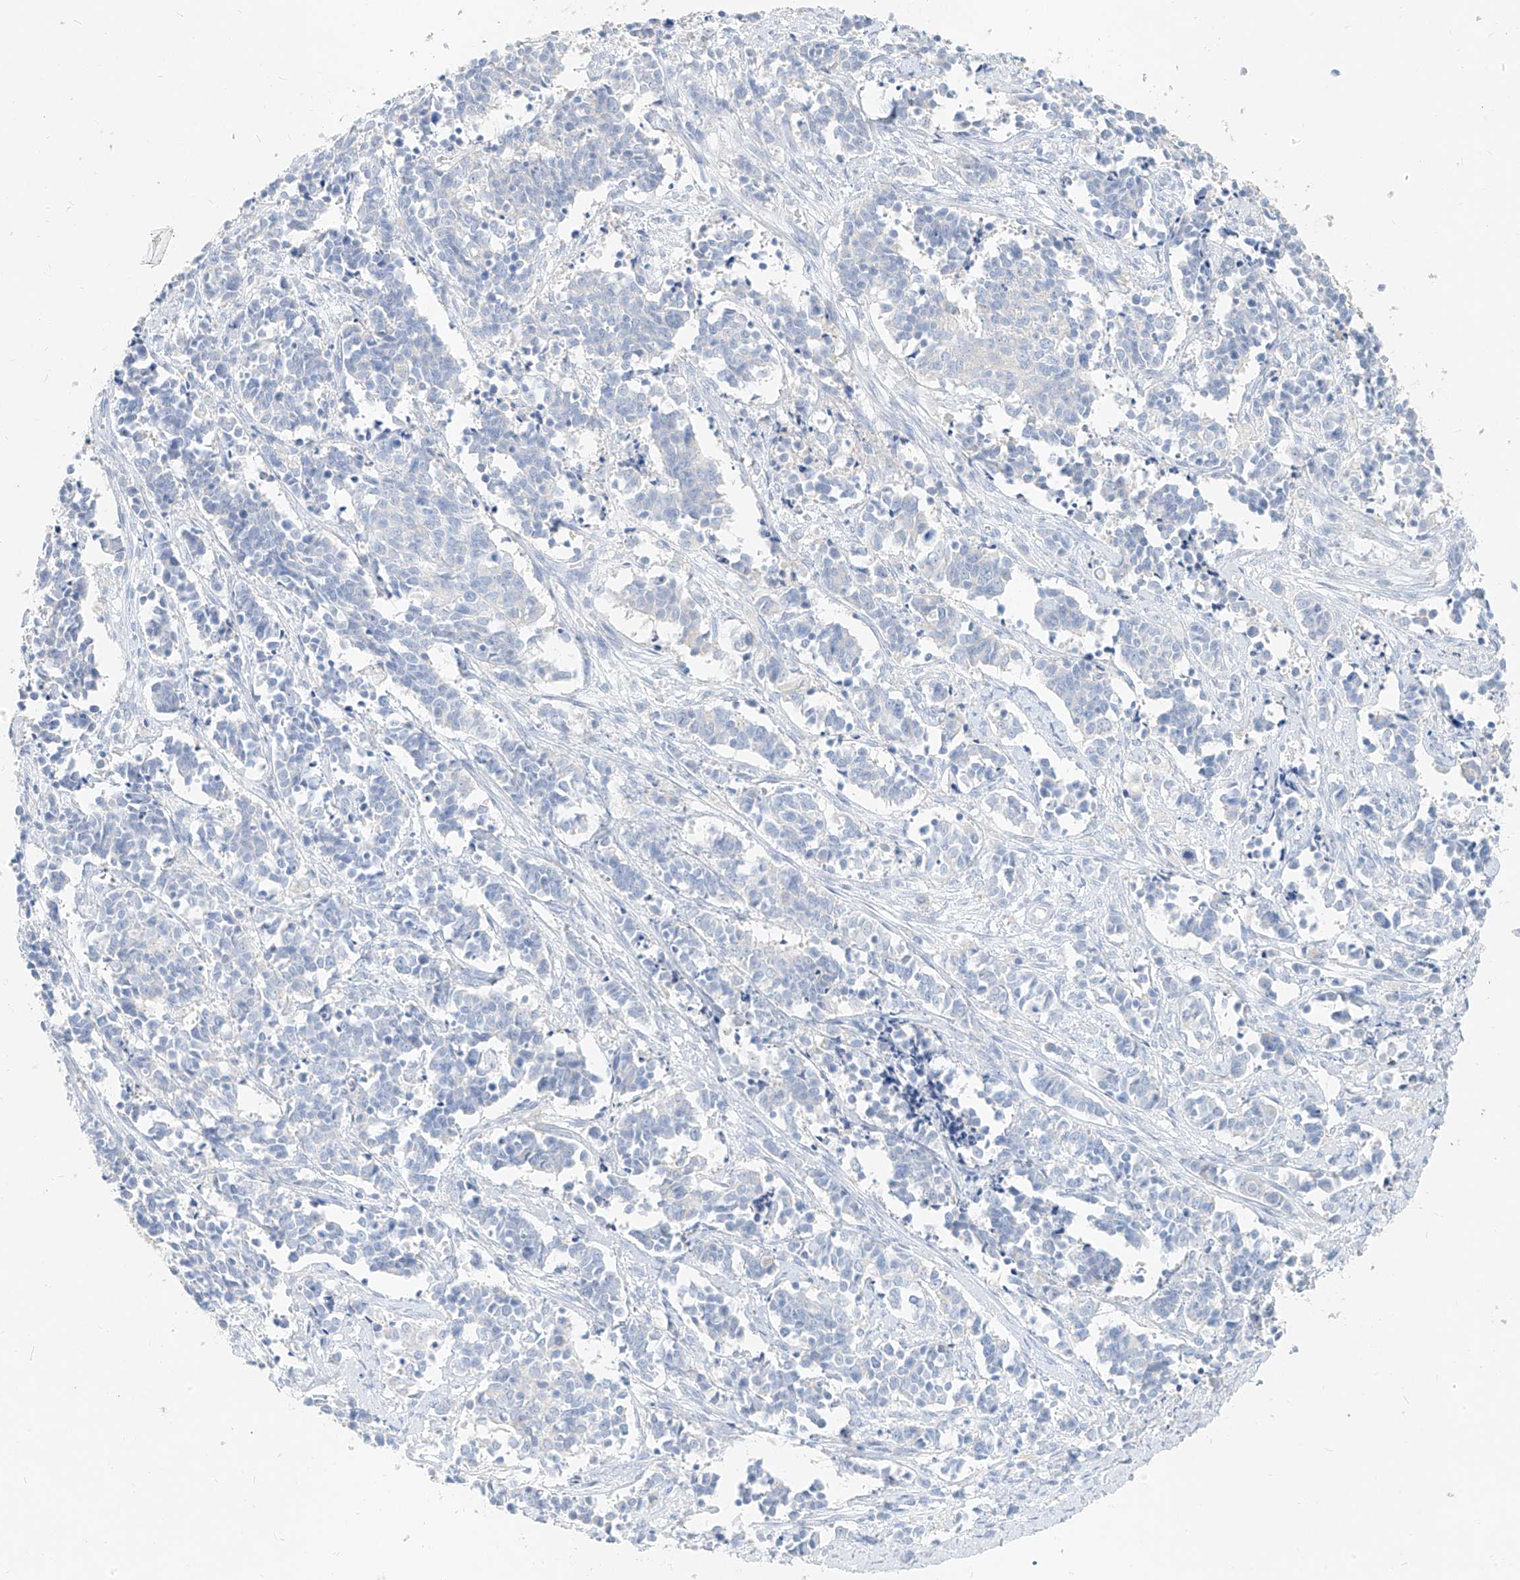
{"staining": {"intensity": "negative", "quantity": "none", "location": "none"}, "tissue": "cervical cancer", "cell_type": "Tumor cells", "image_type": "cancer", "snomed": [{"axis": "morphology", "description": "Normal tissue, NOS"}, {"axis": "morphology", "description": "Squamous cell carcinoma, NOS"}, {"axis": "topography", "description": "Cervix"}], "caption": "This is a micrograph of IHC staining of cervical cancer, which shows no expression in tumor cells.", "gene": "ZZEF1", "patient": {"sex": "female", "age": 35}}